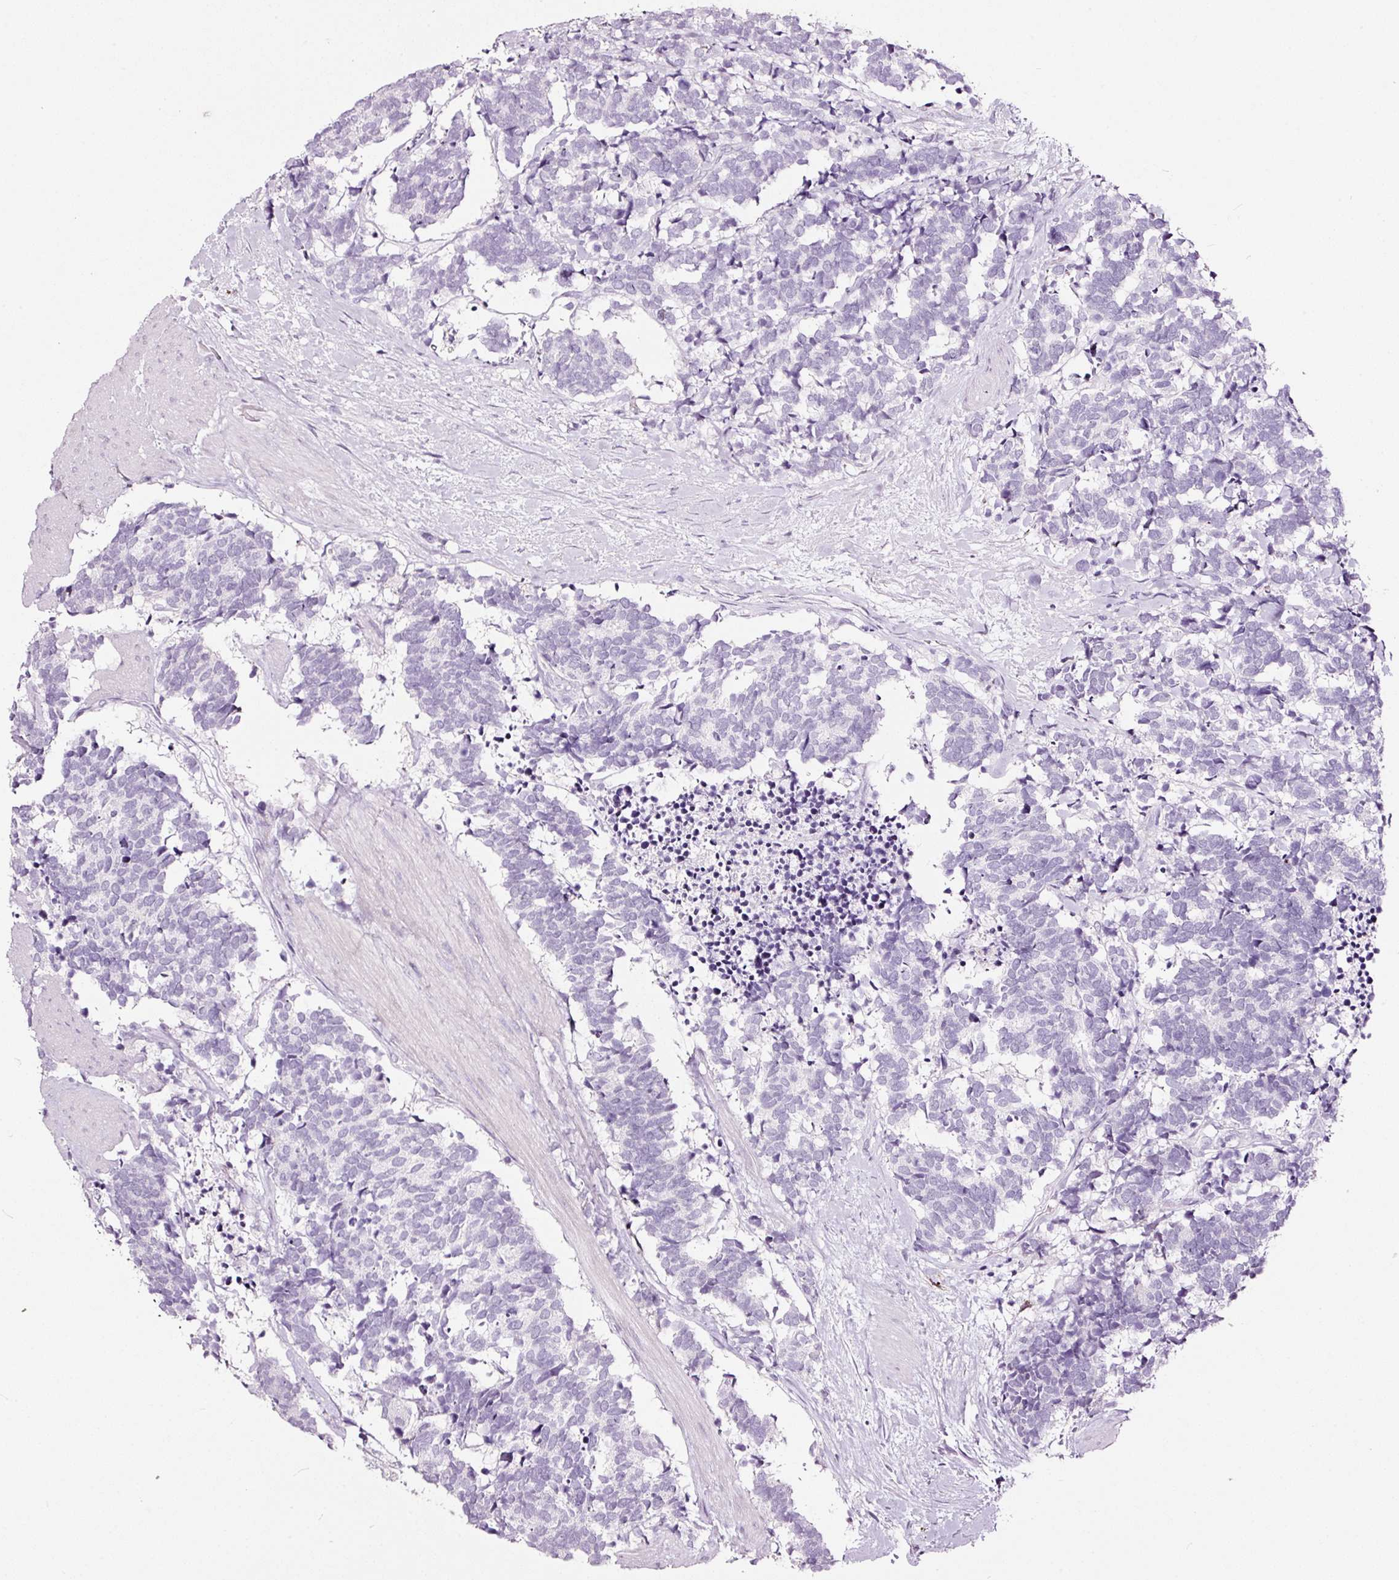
{"staining": {"intensity": "negative", "quantity": "none", "location": "none"}, "tissue": "carcinoid", "cell_type": "Tumor cells", "image_type": "cancer", "snomed": [{"axis": "morphology", "description": "Carcinoma, NOS"}, {"axis": "morphology", "description": "Carcinoid, malignant, NOS"}, {"axis": "topography", "description": "Prostate"}], "caption": "This is a image of IHC staining of carcinoid, which shows no expression in tumor cells.", "gene": "LAMP3", "patient": {"sex": "male", "age": 57}}